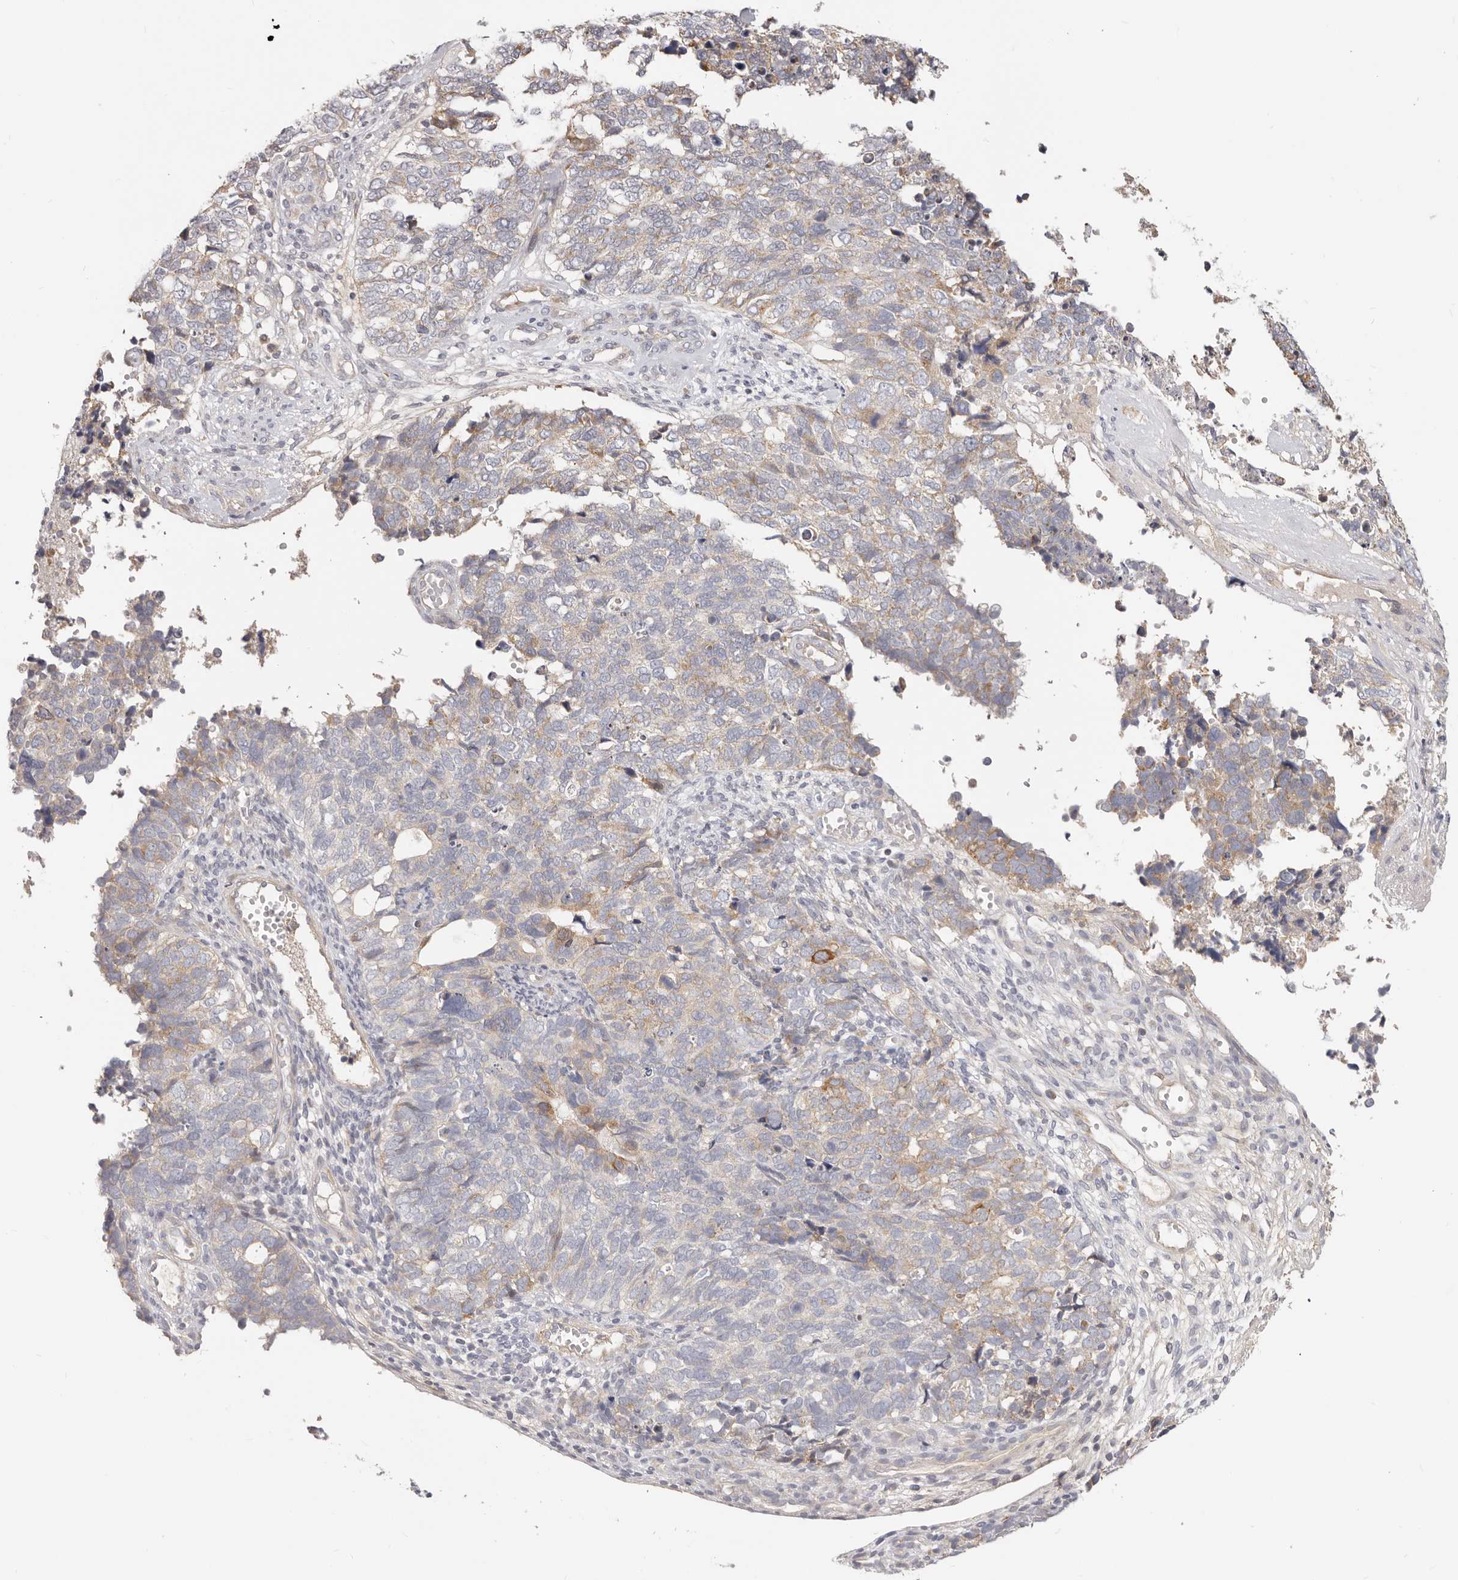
{"staining": {"intensity": "moderate", "quantity": "<25%", "location": "cytoplasmic/membranous"}, "tissue": "cervical cancer", "cell_type": "Tumor cells", "image_type": "cancer", "snomed": [{"axis": "morphology", "description": "Squamous cell carcinoma, NOS"}, {"axis": "topography", "description": "Cervix"}], "caption": "This is a micrograph of immunohistochemistry (IHC) staining of cervical cancer (squamous cell carcinoma), which shows moderate positivity in the cytoplasmic/membranous of tumor cells.", "gene": "TFB2M", "patient": {"sex": "female", "age": 63}}